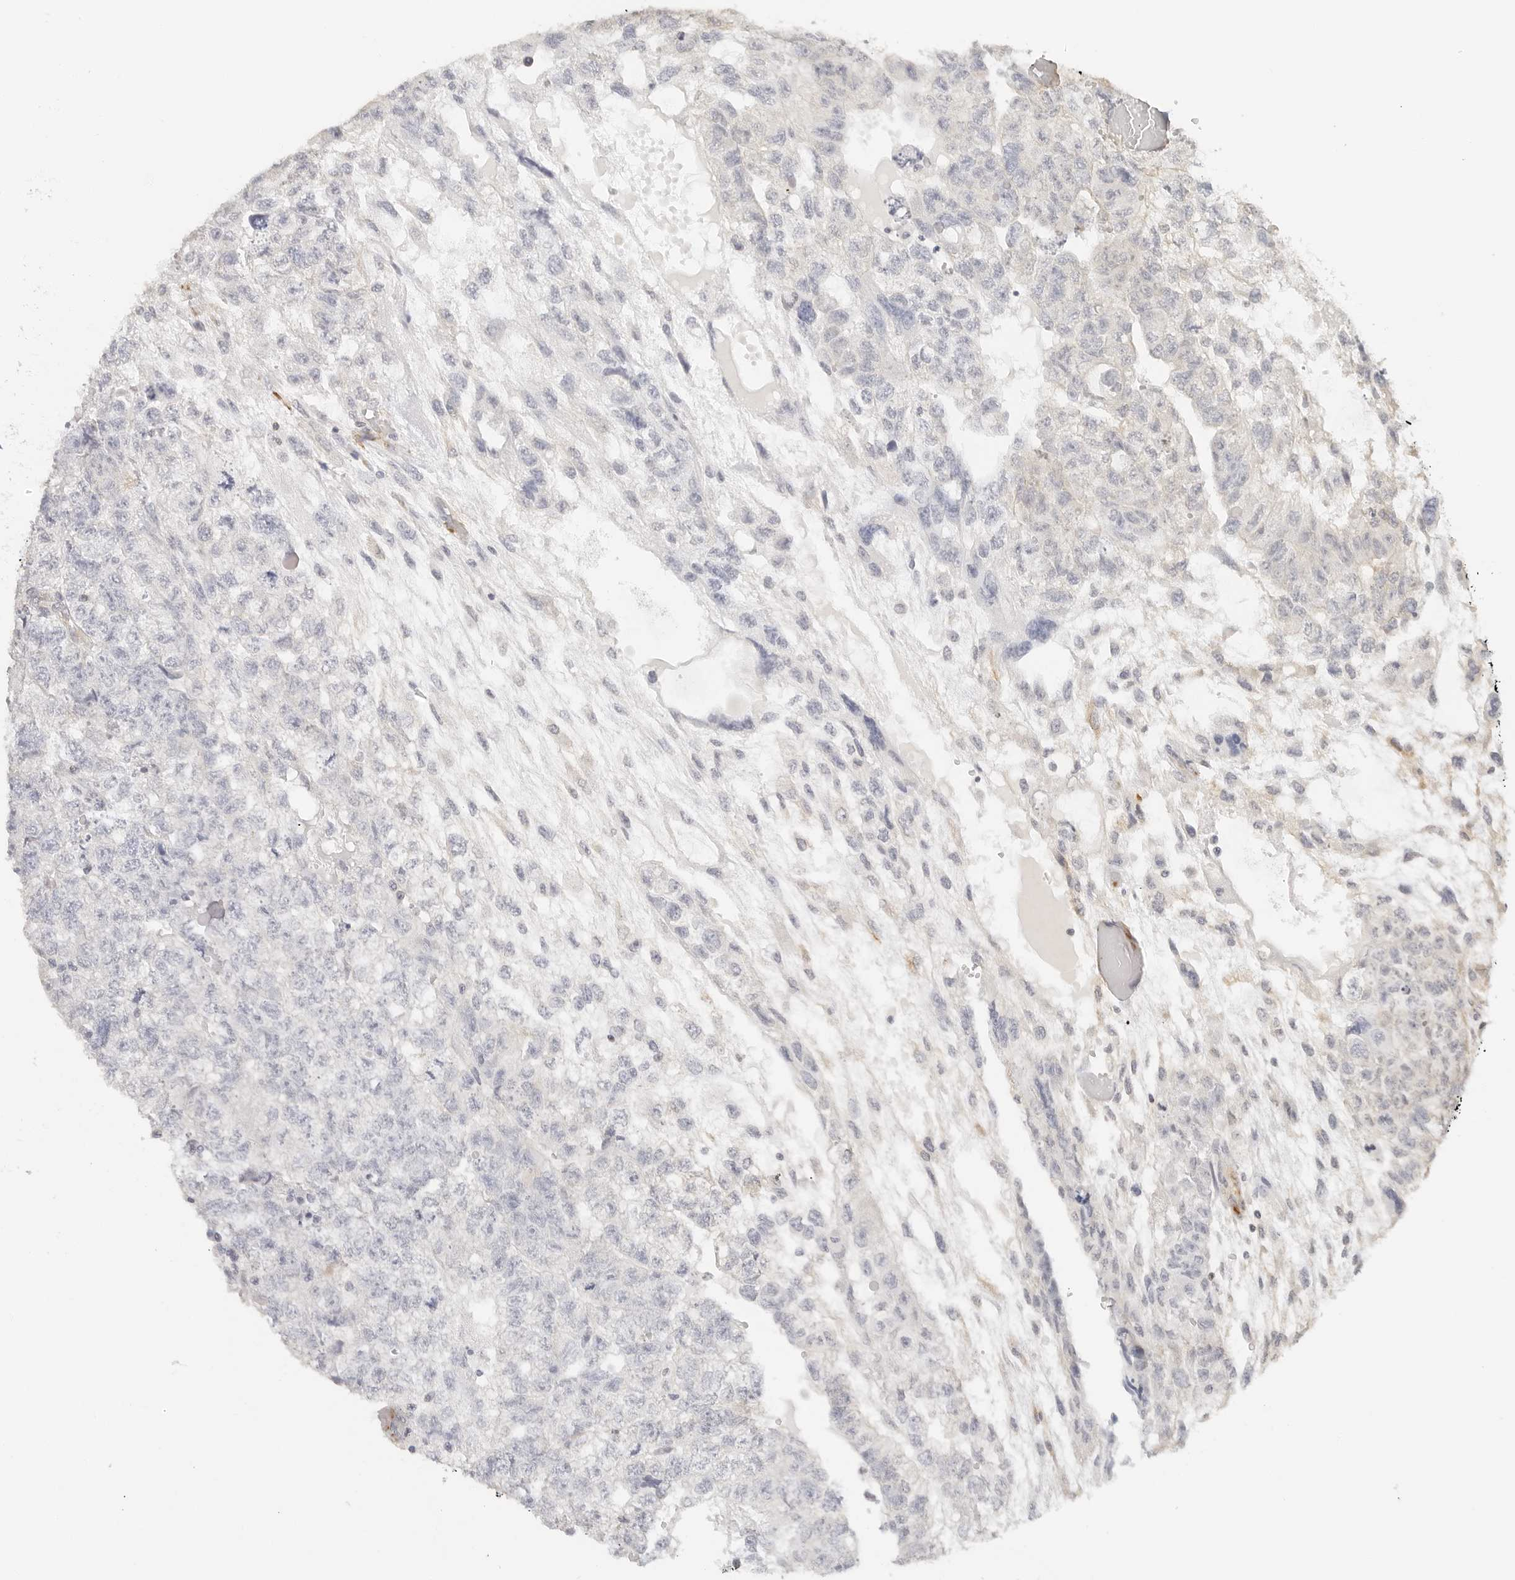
{"staining": {"intensity": "negative", "quantity": "none", "location": "none"}, "tissue": "testis cancer", "cell_type": "Tumor cells", "image_type": "cancer", "snomed": [{"axis": "morphology", "description": "Carcinoma, Embryonal, NOS"}, {"axis": "topography", "description": "Testis"}], "caption": "Tumor cells show no significant expression in embryonal carcinoma (testis). (DAB (3,3'-diaminobenzidine) IHC visualized using brightfield microscopy, high magnification).", "gene": "PCDH19", "patient": {"sex": "male", "age": 36}}